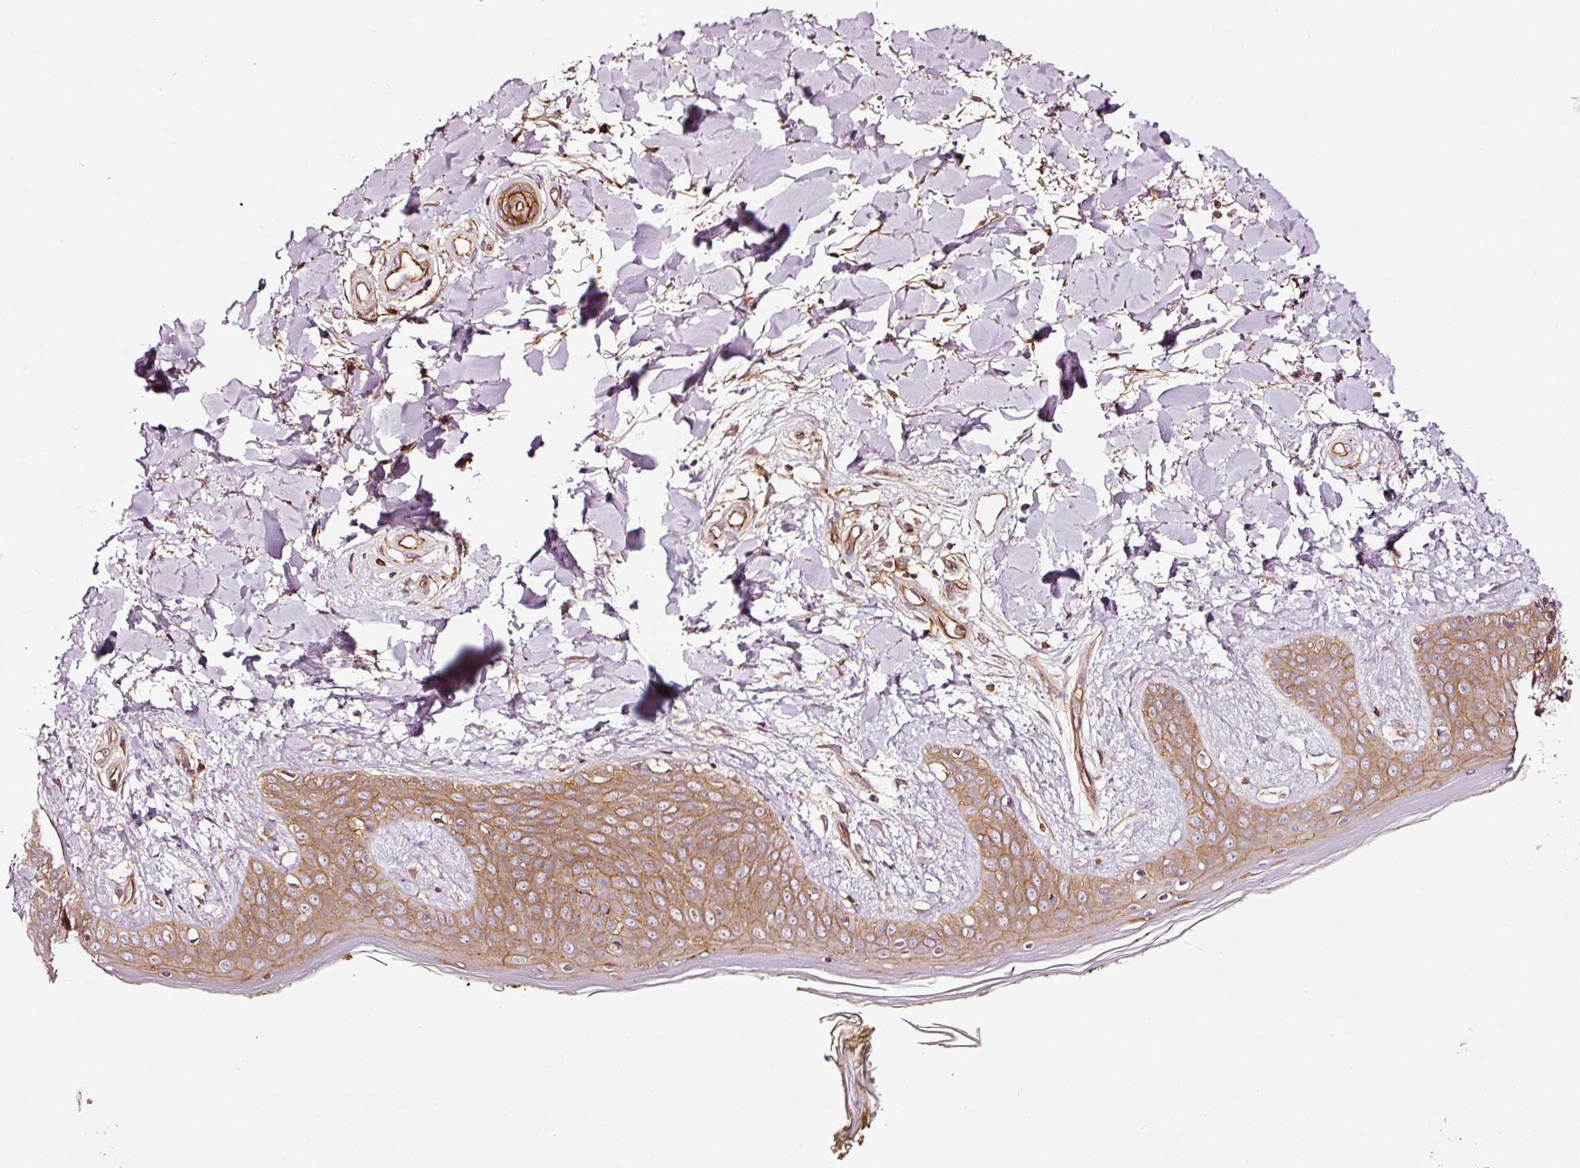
{"staining": {"intensity": "strong", "quantity": "25%-75%", "location": "nuclear"}, "tissue": "skin", "cell_type": "Fibroblasts", "image_type": "normal", "snomed": [{"axis": "morphology", "description": "Normal tissue, NOS"}, {"axis": "topography", "description": "Skin"}], "caption": "Immunohistochemical staining of unremarkable skin exhibits strong nuclear protein positivity in about 25%-75% of fibroblasts. Using DAB (3,3'-diaminobenzidine) (brown) and hematoxylin (blue) stains, captured at high magnification using brightfield microscopy.", "gene": "METAP1", "patient": {"sex": "female", "age": 34}}